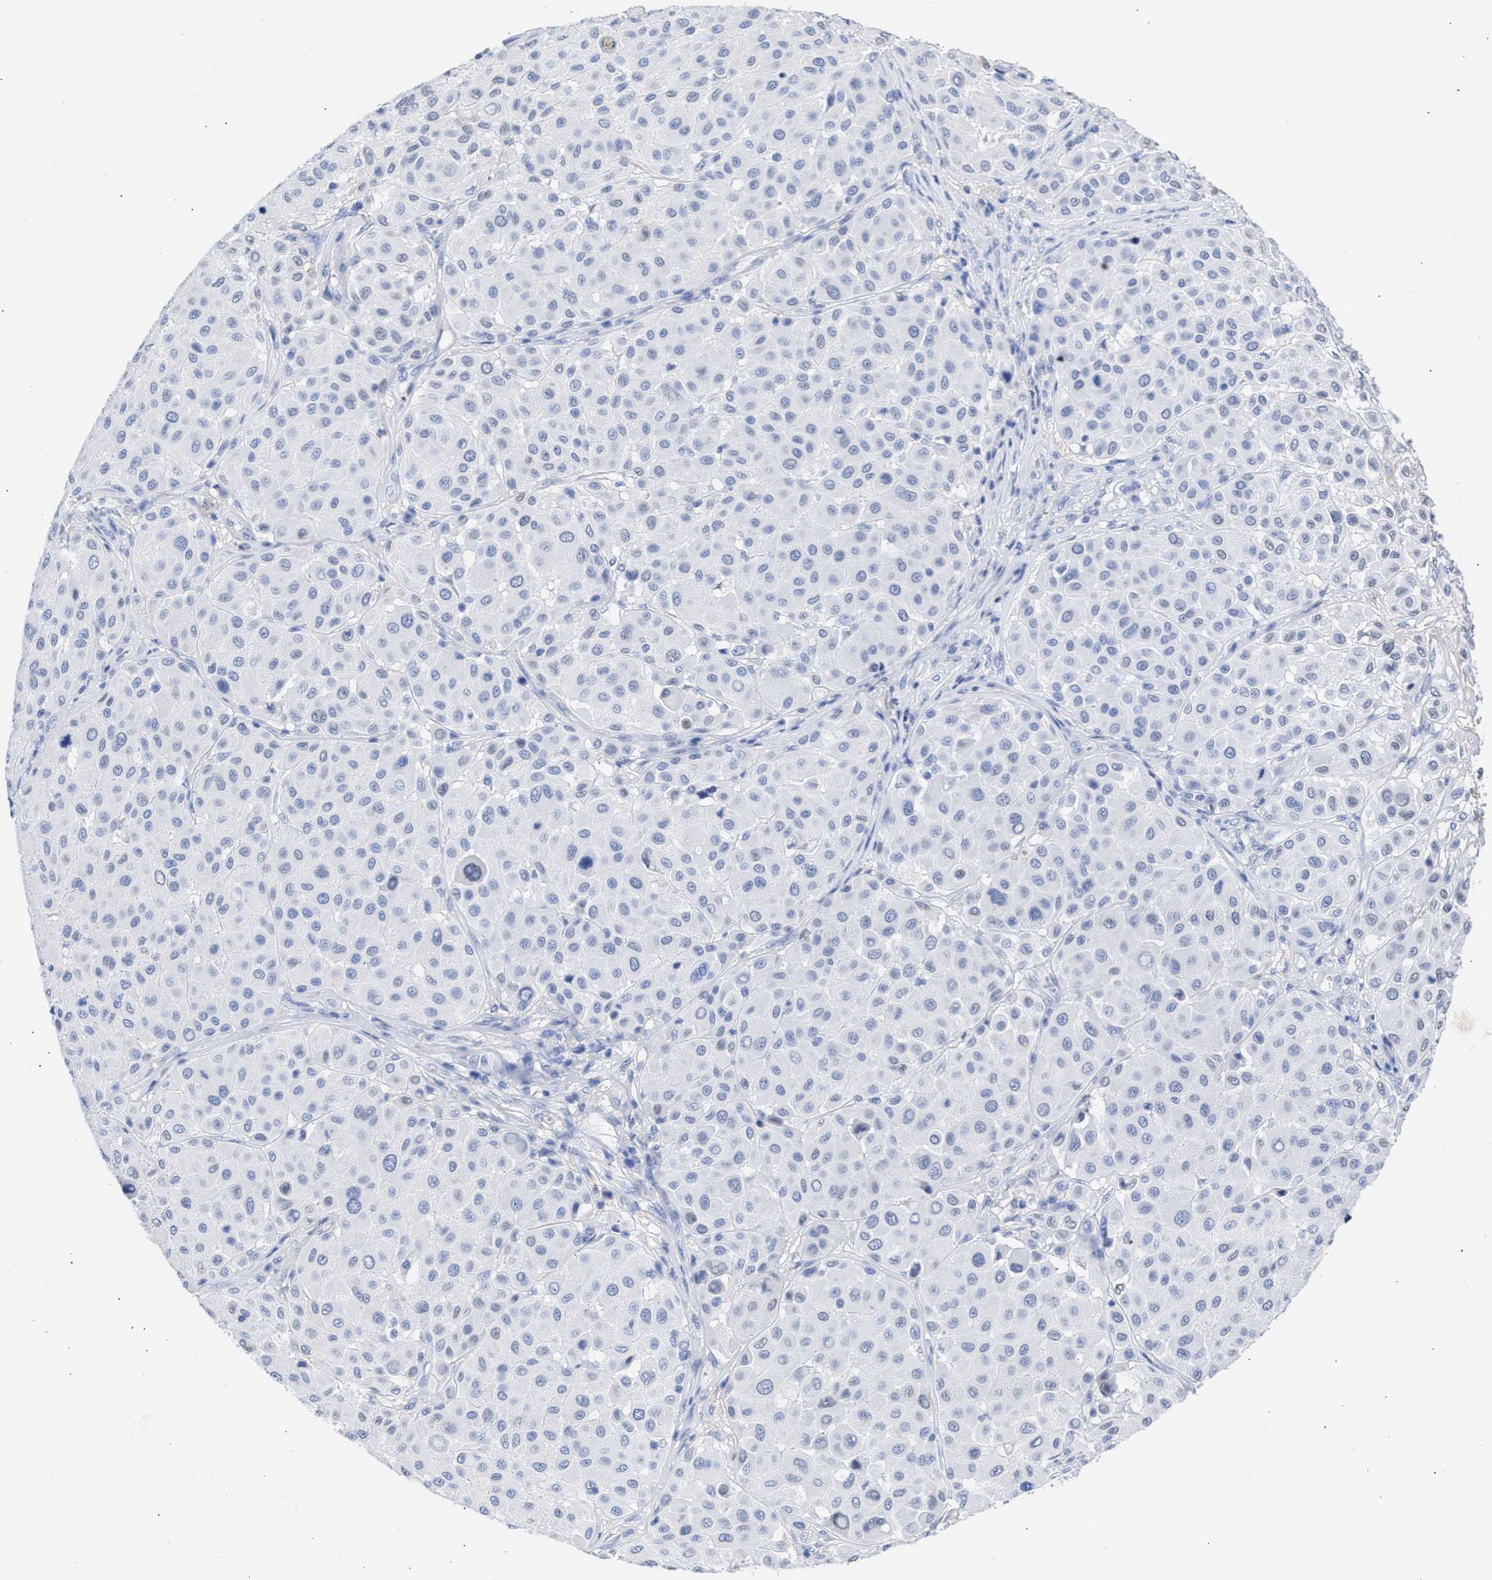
{"staining": {"intensity": "negative", "quantity": "none", "location": "none"}, "tissue": "melanoma", "cell_type": "Tumor cells", "image_type": "cancer", "snomed": [{"axis": "morphology", "description": "Malignant melanoma, Metastatic site"}, {"axis": "topography", "description": "Soft tissue"}], "caption": "Immunohistochemistry histopathology image of melanoma stained for a protein (brown), which displays no expression in tumor cells.", "gene": "RSPH1", "patient": {"sex": "male", "age": 41}}